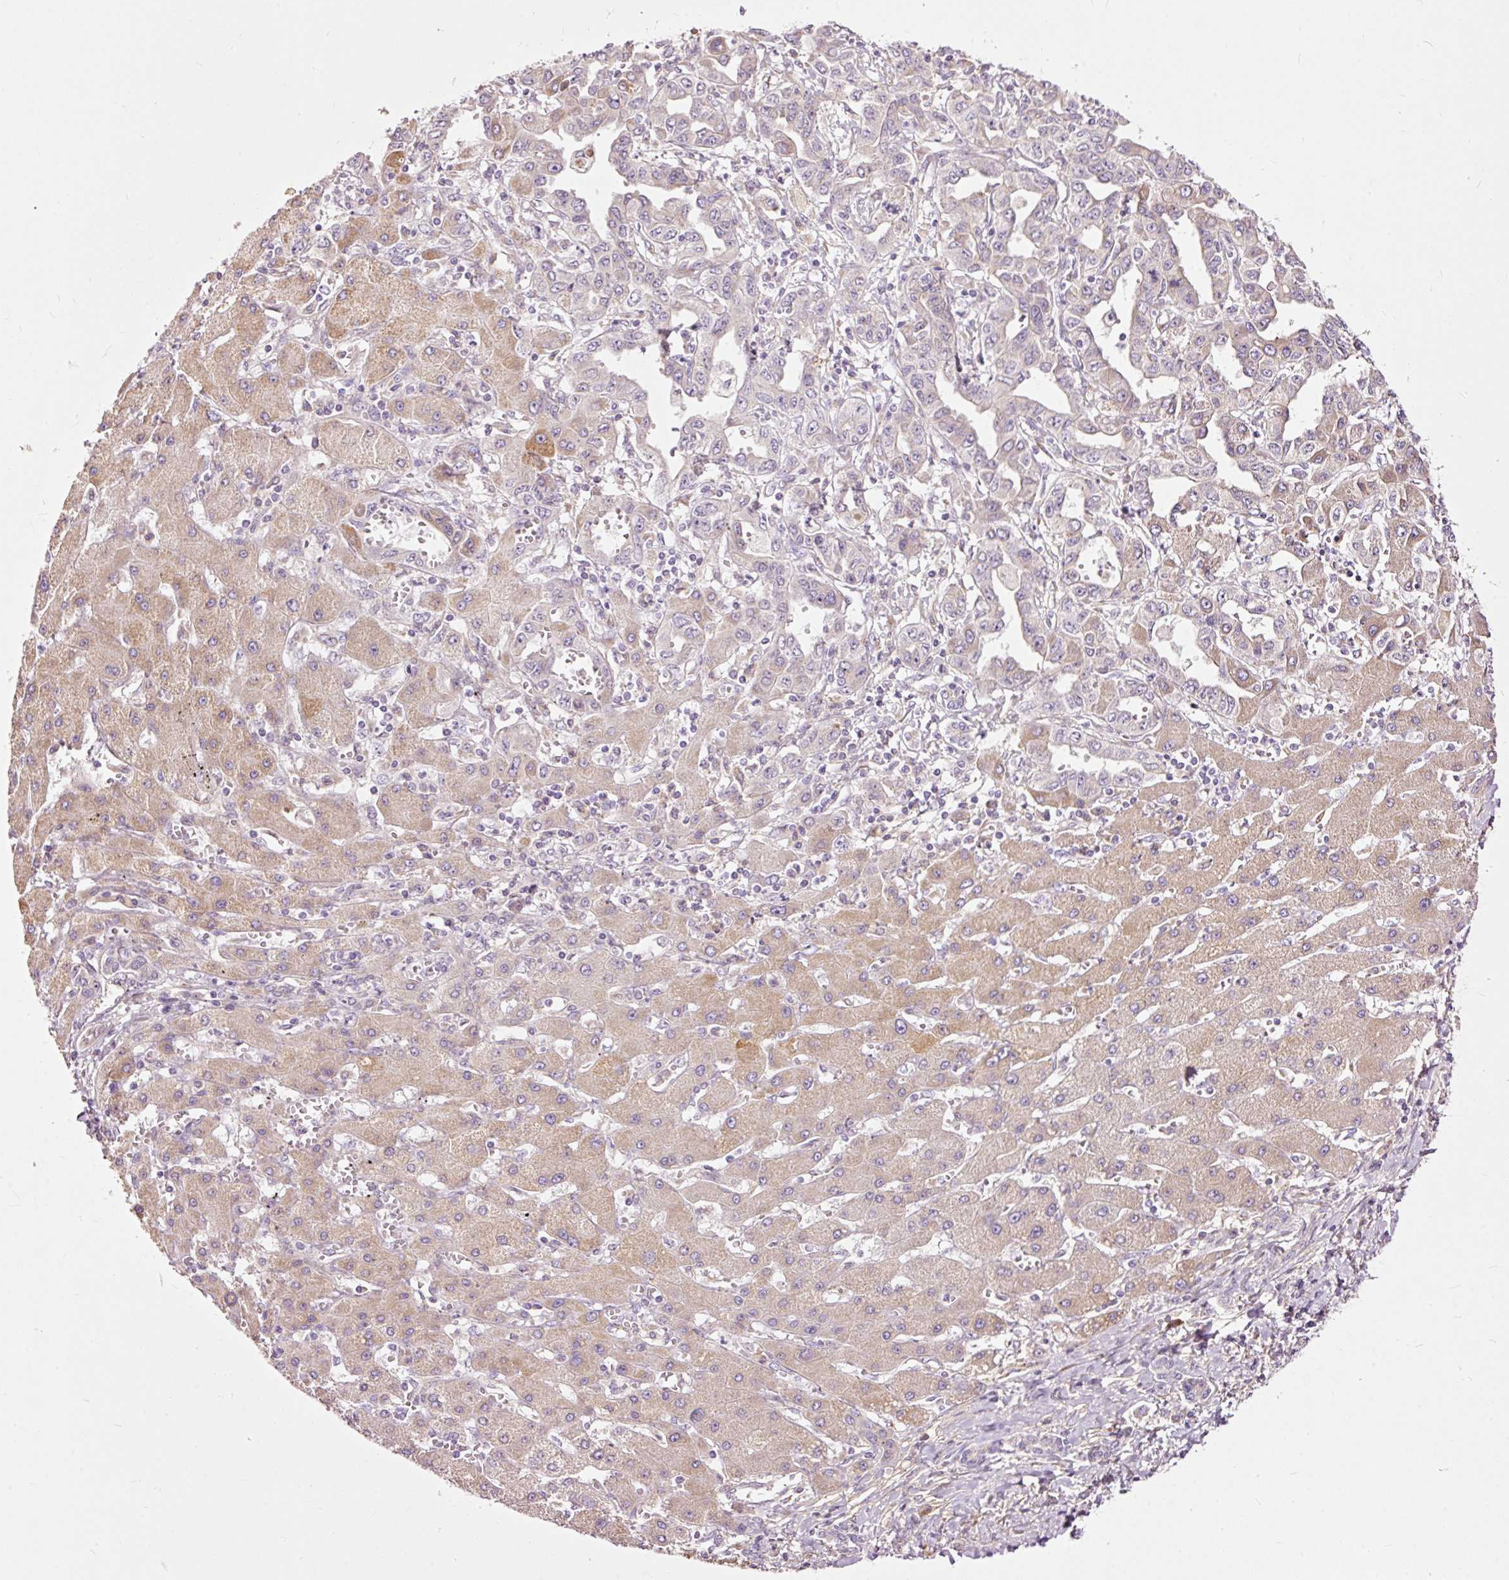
{"staining": {"intensity": "negative", "quantity": "none", "location": "none"}, "tissue": "liver cancer", "cell_type": "Tumor cells", "image_type": "cancer", "snomed": [{"axis": "morphology", "description": "Cholangiocarcinoma"}, {"axis": "topography", "description": "Liver"}], "caption": "This image is of liver cancer stained with immunohistochemistry (IHC) to label a protein in brown with the nuclei are counter-stained blue. There is no positivity in tumor cells.", "gene": "PAQR9", "patient": {"sex": "male", "age": 59}}